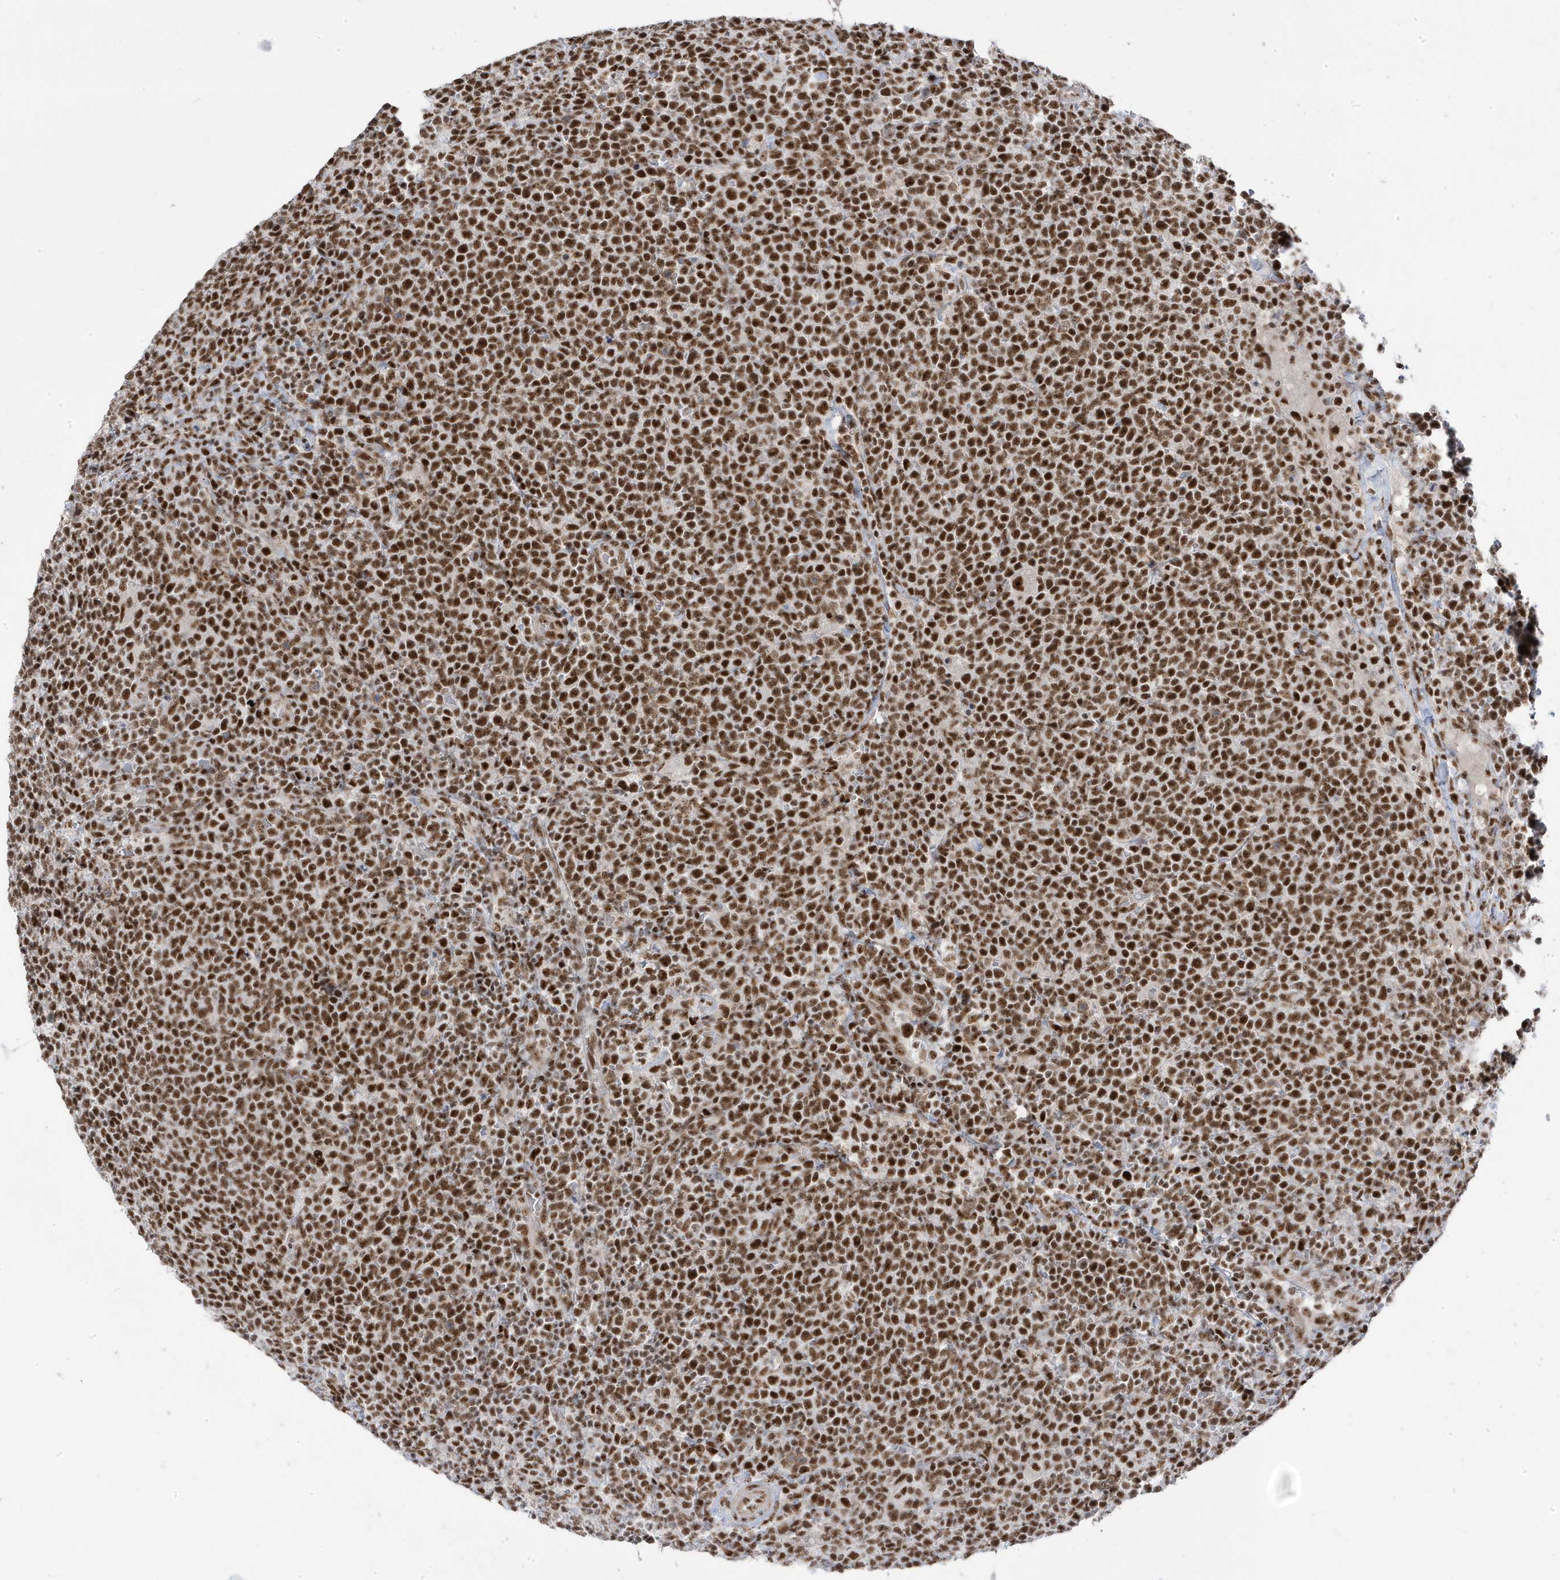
{"staining": {"intensity": "strong", "quantity": ">75%", "location": "nuclear"}, "tissue": "lymphoma", "cell_type": "Tumor cells", "image_type": "cancer", "snomed": [{"axis": "morphology", "description": "Malignant lymphoma, non-Hodgkin's type, High grade"}, {"axis": "topography", "description": "Lymph node"}], "caption": "High-magnification brightfield microscopy of lymphoma stained with DAB (3,3'-diaminobenzidine) (brown) and counterstained with hematoxylin (blue). tumor cells exhibit strong nuclear staining is seen in about>75% of cells. (DAB IHC, brown staining for protein, blue staining for nuclei).", "gene": "MTREX", "patient": {"sex": "male", "age": 61}}